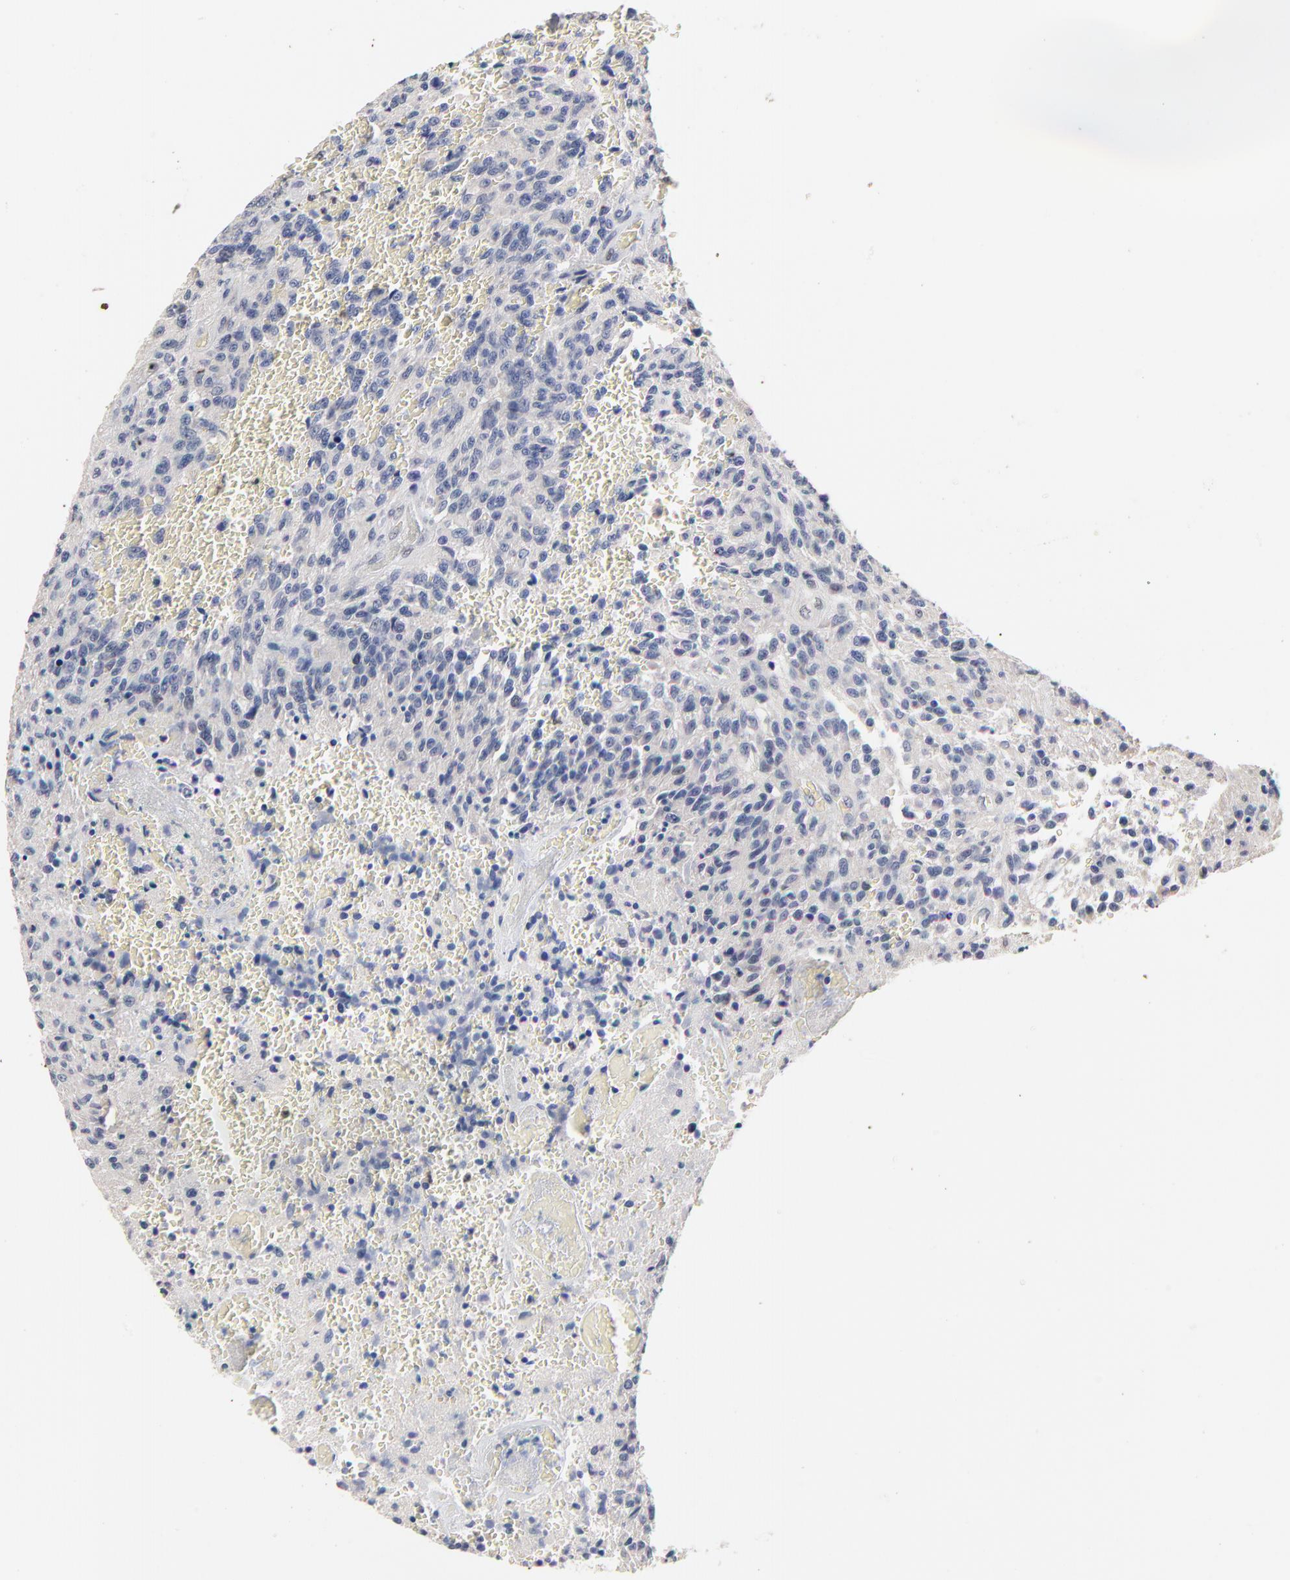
{"staining": {"intensity": "moderate", "quantity": "<25%", "location": "nuclear"}, "tissue": "glioma", "cell_type": "Tumor cells", "image_type": "cancer", "snomed": [{"axis": "morphology", "description": "Normal tissue, NOS"}, {"axis": "morphology", "description": "Glioma, malignant, High grade"}, {"axis": "topography", "description": "Cerebral cortex"}], "caption": "IHC (DAB (3,3'-diaminobenzidine)) staining of human malignant high-grade glioma exhibits moderate nuclear protein expression in approximately <25% of tumor cells.", "gene": "AADAC", "patient": {"sex": "male", "age": 56}}